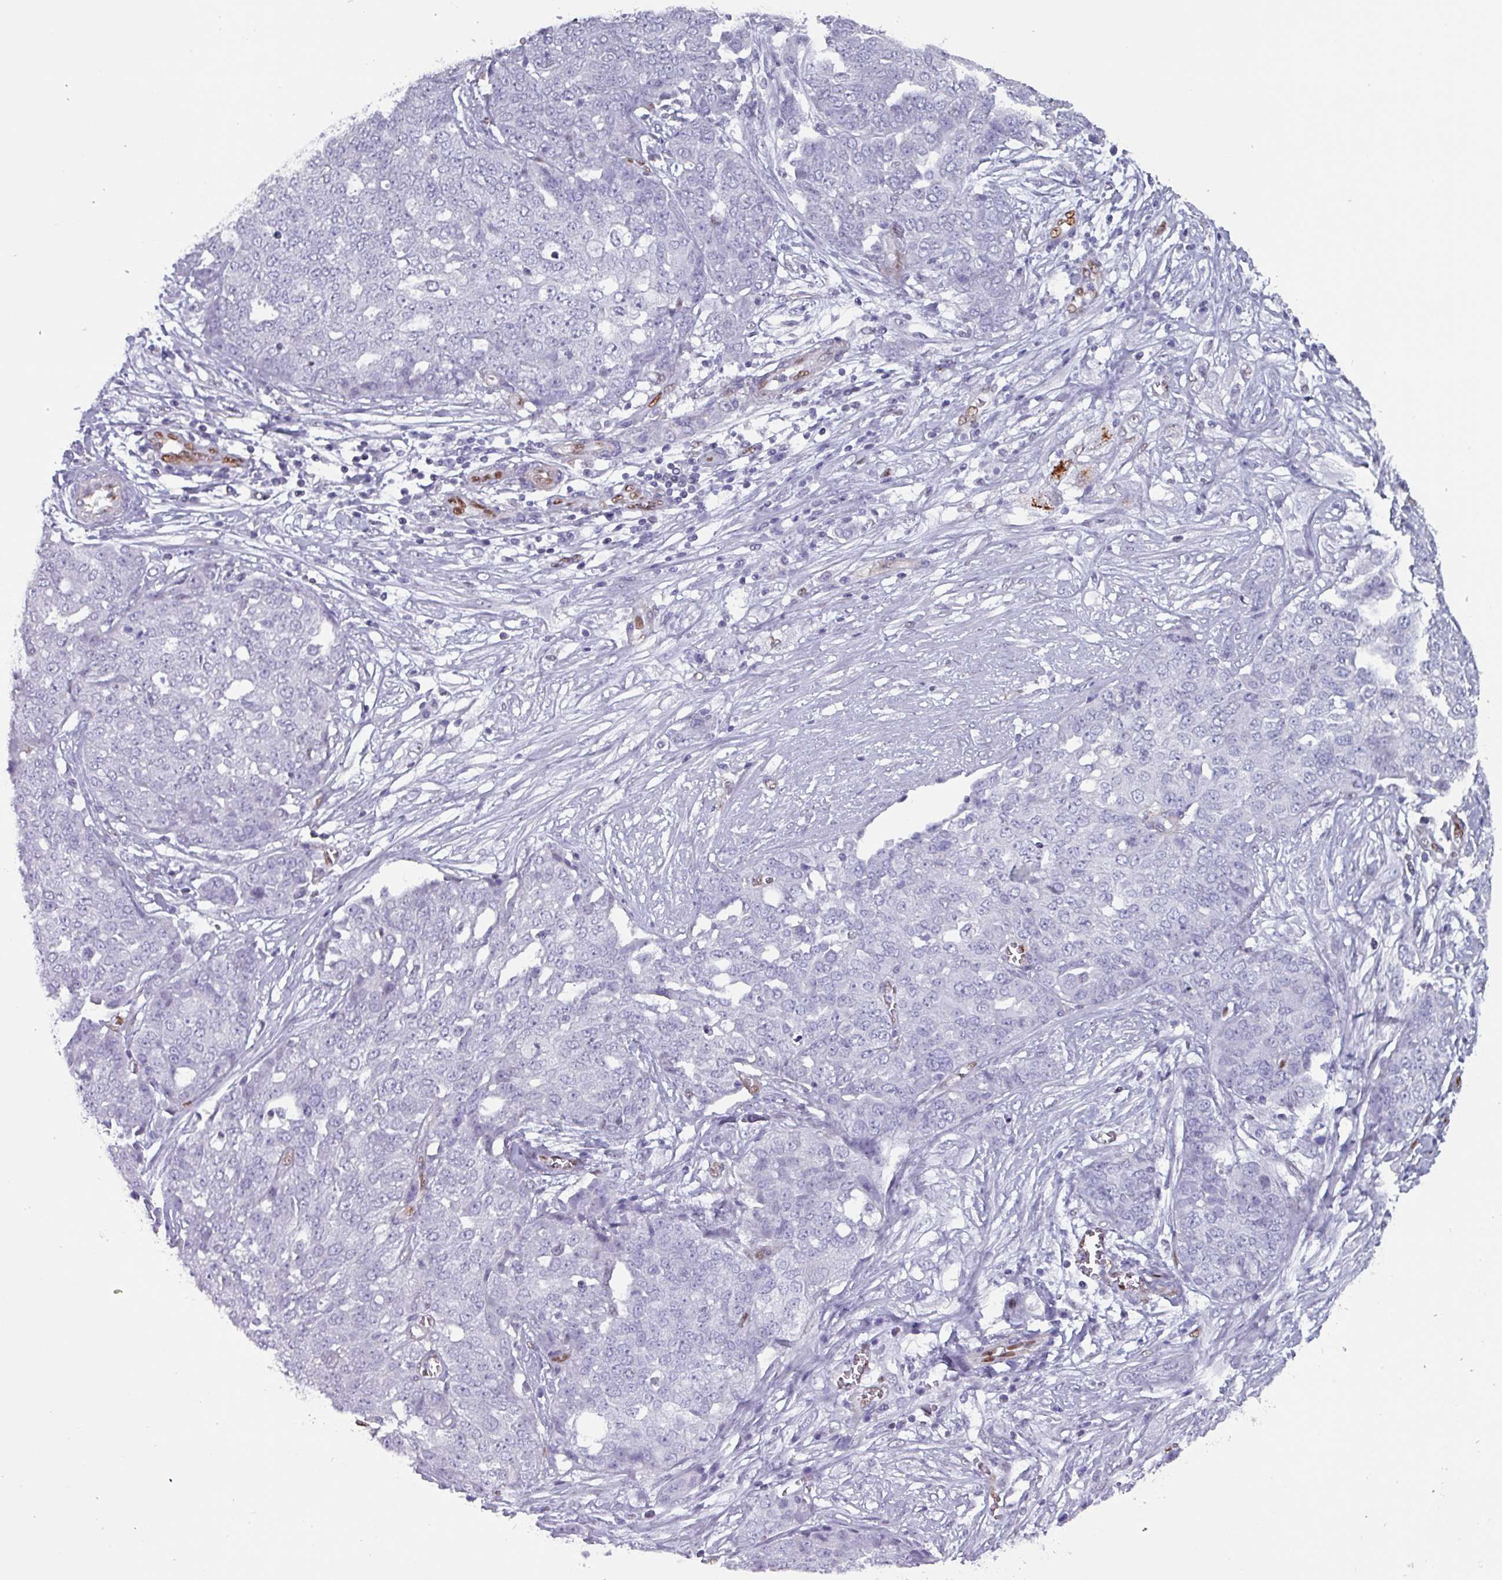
{"staining": {"intensity": "negative", "quantity": "none", "location": "none"}, "tissue": "ovarian cancer", "cell_type": "Tumor cells", "image_type": "cancer", "snomed": [{"axis": "morphology", "description": "Cystadenocarcinoma, serous, NOS"}, {"axis": "topography", "description": "Soft tissue"}, {"axis": "topography", "description": "Ovary"}], "caption": "Immunohistochemistry (IHC) image of neoplastic tissue: human ovarian serous cystadenocarcinoma stained with DAB demonstrates no significant protein expression in tumor cells.", "gene": "ZNF816-ZNF321P", "patient": {"sex": "female", "age": 57}}